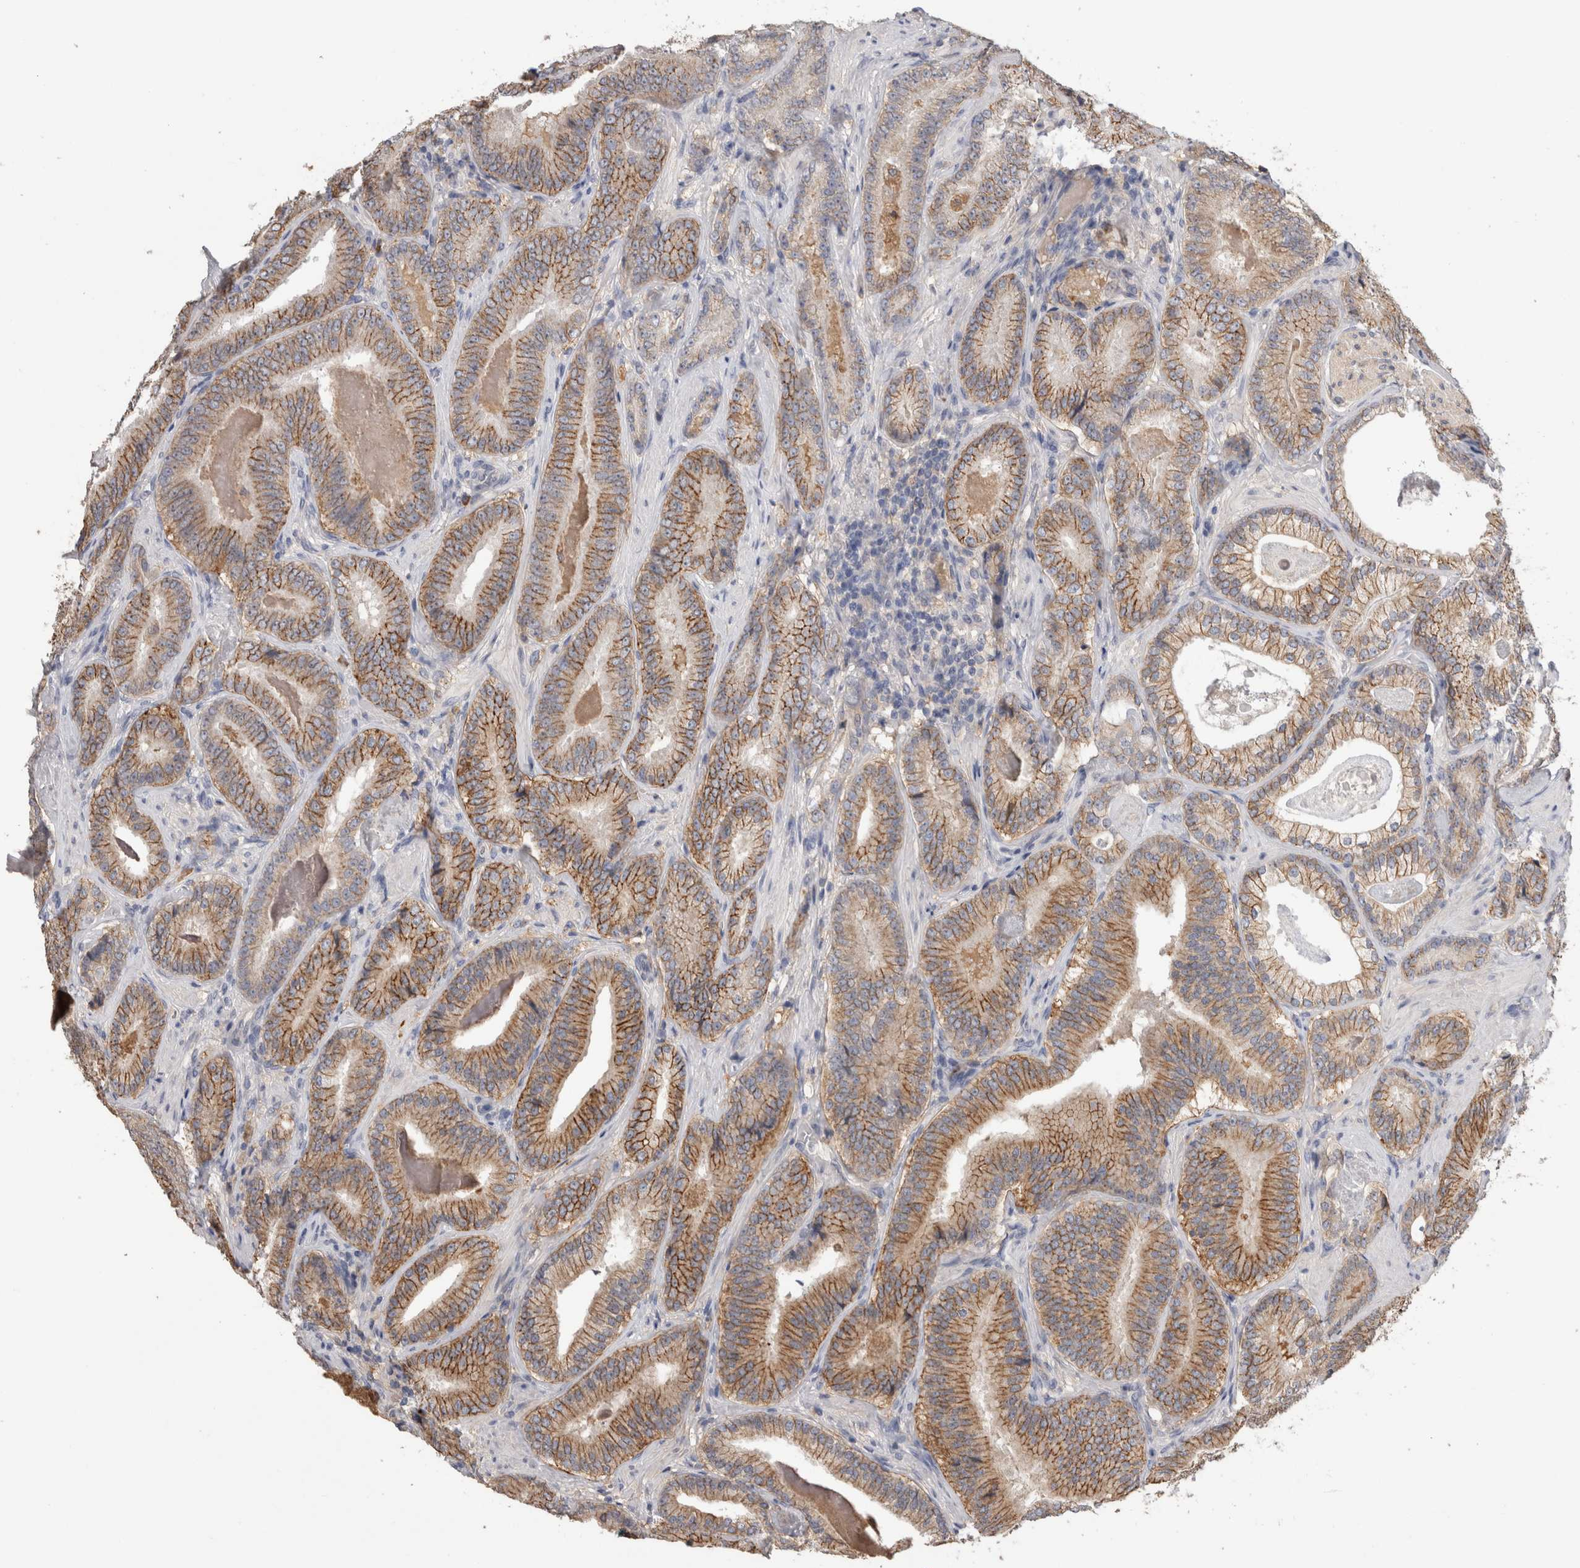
{"staining": {"intensity": "moderate", "quantity": ">75%", "location": "cytoplasmic/membranous"}, "tissue": "prostate cancer", "cell_type": "Tumor cells", "image_type": "cancer", "snomed": [{"axis": "morphology", "description": "Adenocarcinoma, Low grade"}, {"axis": "topography", "description": "Prostate"}], "caption": "Human adenocarcinoma (low-grade) (prostate) stained with a protein marker demonstrates moderate staining in tumor cells.", "gene": "PPP3CC", "patient": {"sex": "male", "age": 51}}